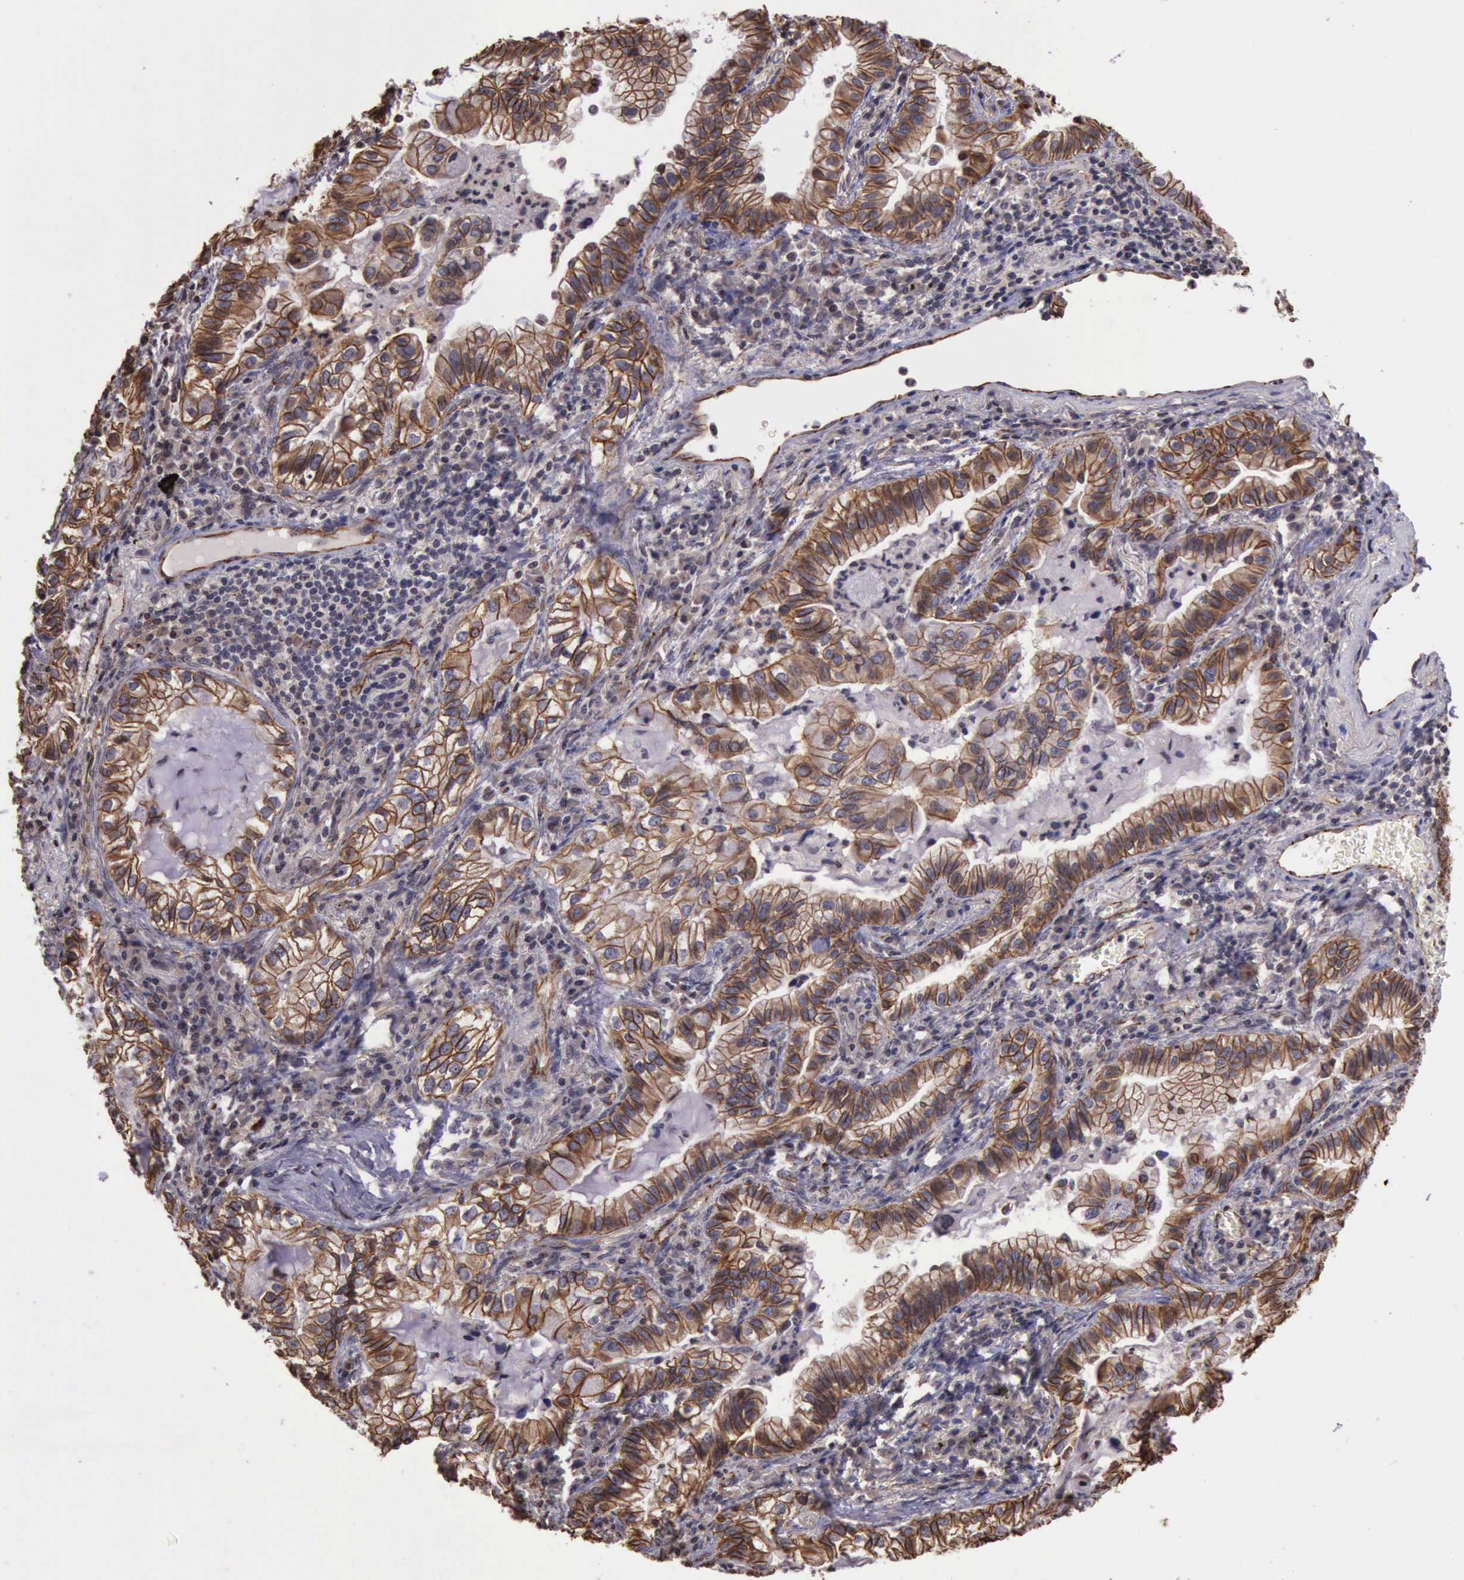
{"staining": {"intensity": "strong", "quantity": ">75%", "location": "cytoplasmic/membranous"}, "tissue": "lung cancer", "cell_type": "Tumor cells", "image_type": "cancer", "snomed": [{"axis": "morphology", "description": "Adenocarcinoma, NOS"}, {"axis": "topography", "description": "Lung"}], "caption": "IHC image of neoplastic tissue: adenocarcinoma (lung) stained using immunohistochemistry (IHC) reveals high levels of strong protein expression localized specifically in the cytoplasmic/membranous of tumor cells, appearing as a cytoplasmic/membranous brown color.", "gene": "CTNNB1", "patient": {"sex": "female", "age": 50}}